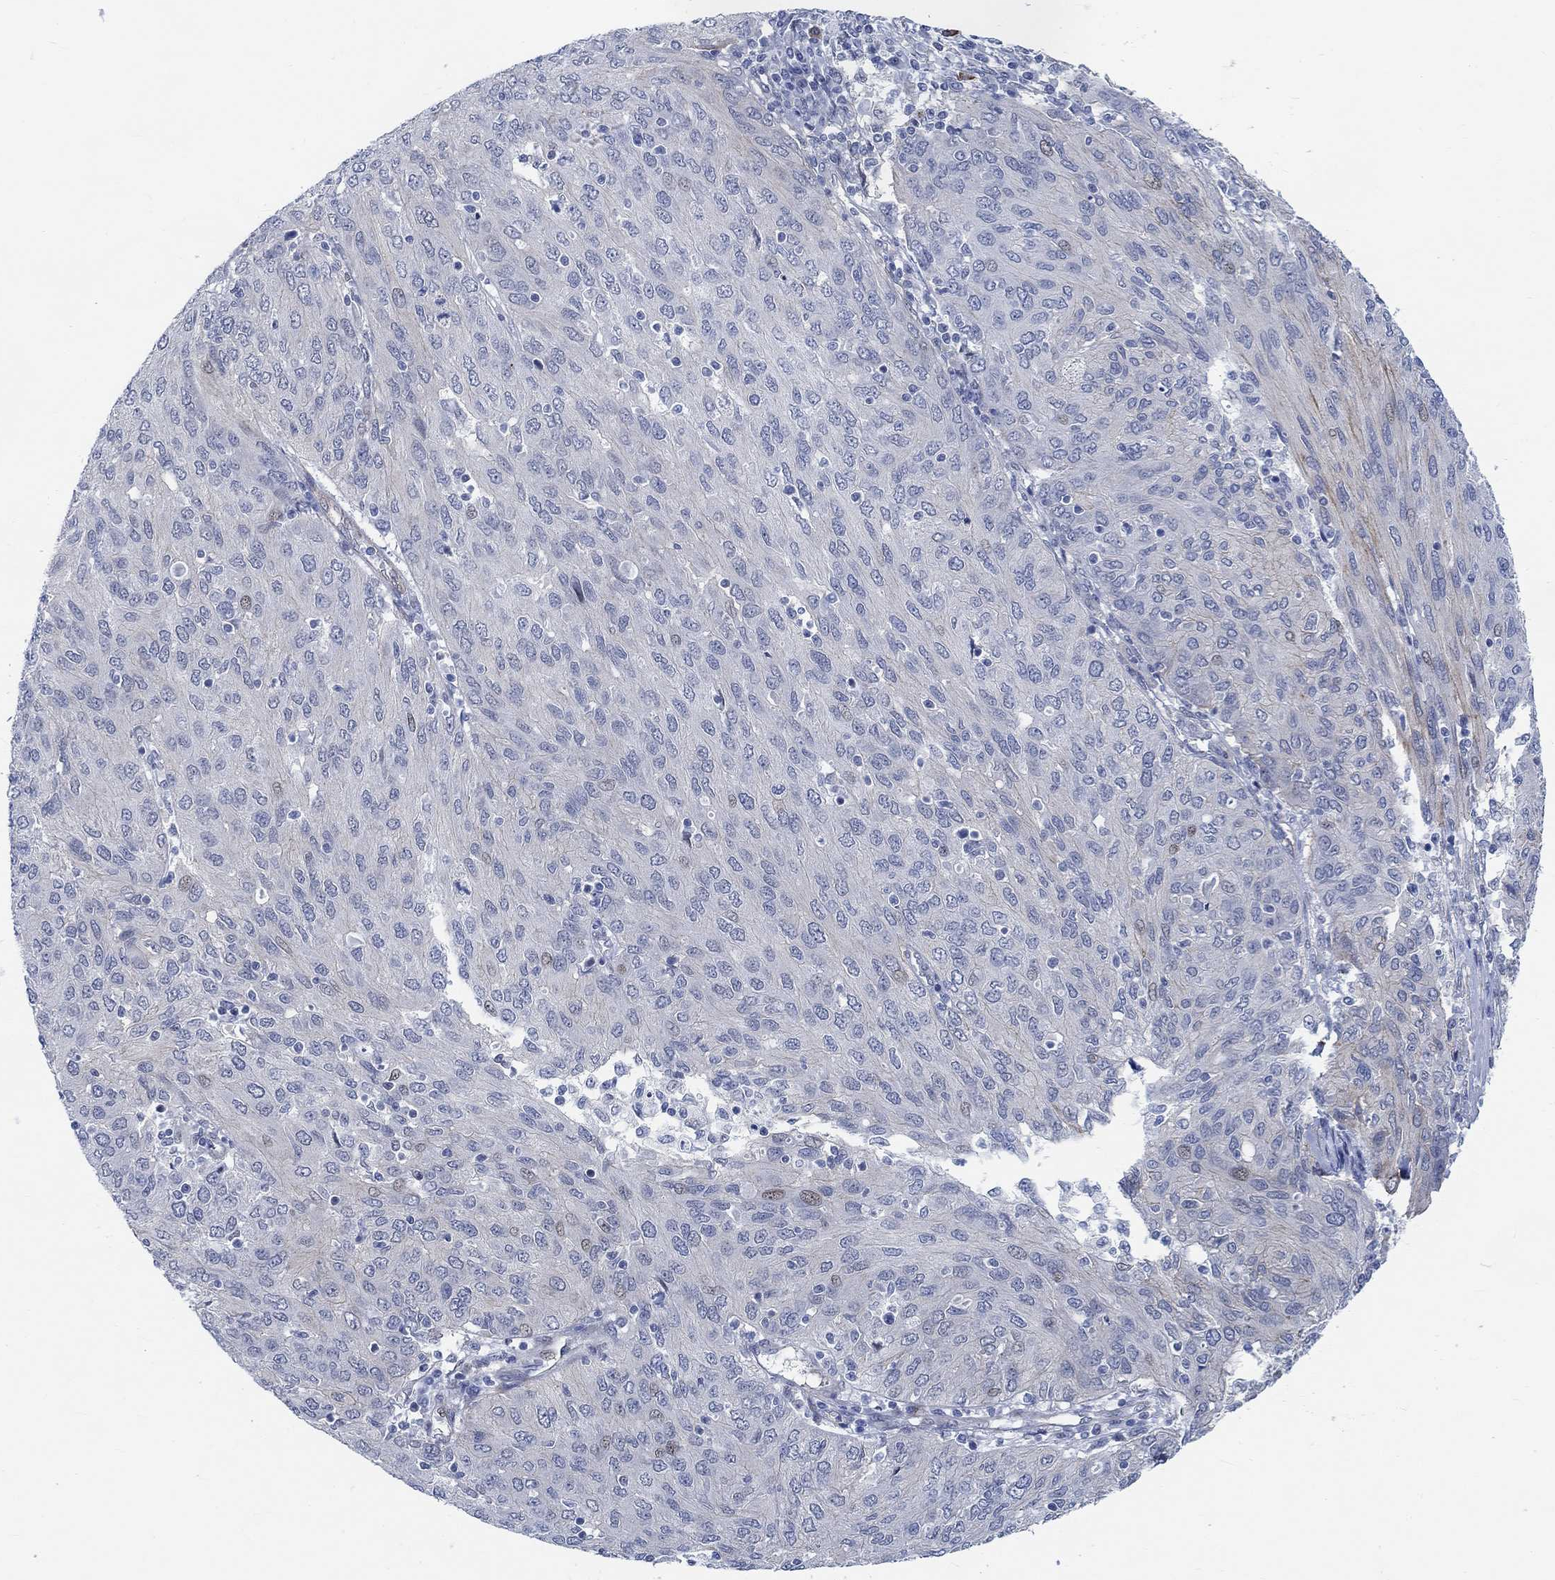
{"staining": {"intensity": "weak", "quantity": "<25%", "location": "nuclear"}, "tissue": "ovarian cancer", "cell_type": "Tumor cells", "image_type": "cancer", "snomed": [{"axis": "morphology", "description": "Carcinoma, endometroid"}, {"axis": "topography", "description": "Ovary"}], "caption": "Human ovarian cancer (endometroid carcinoma) stained for a protein using immunohistochemistry (IHC) demonstrates no staining in tumor cells.", "gene": "KCNH8", "patient": {"sex": "female", "age": 50}}